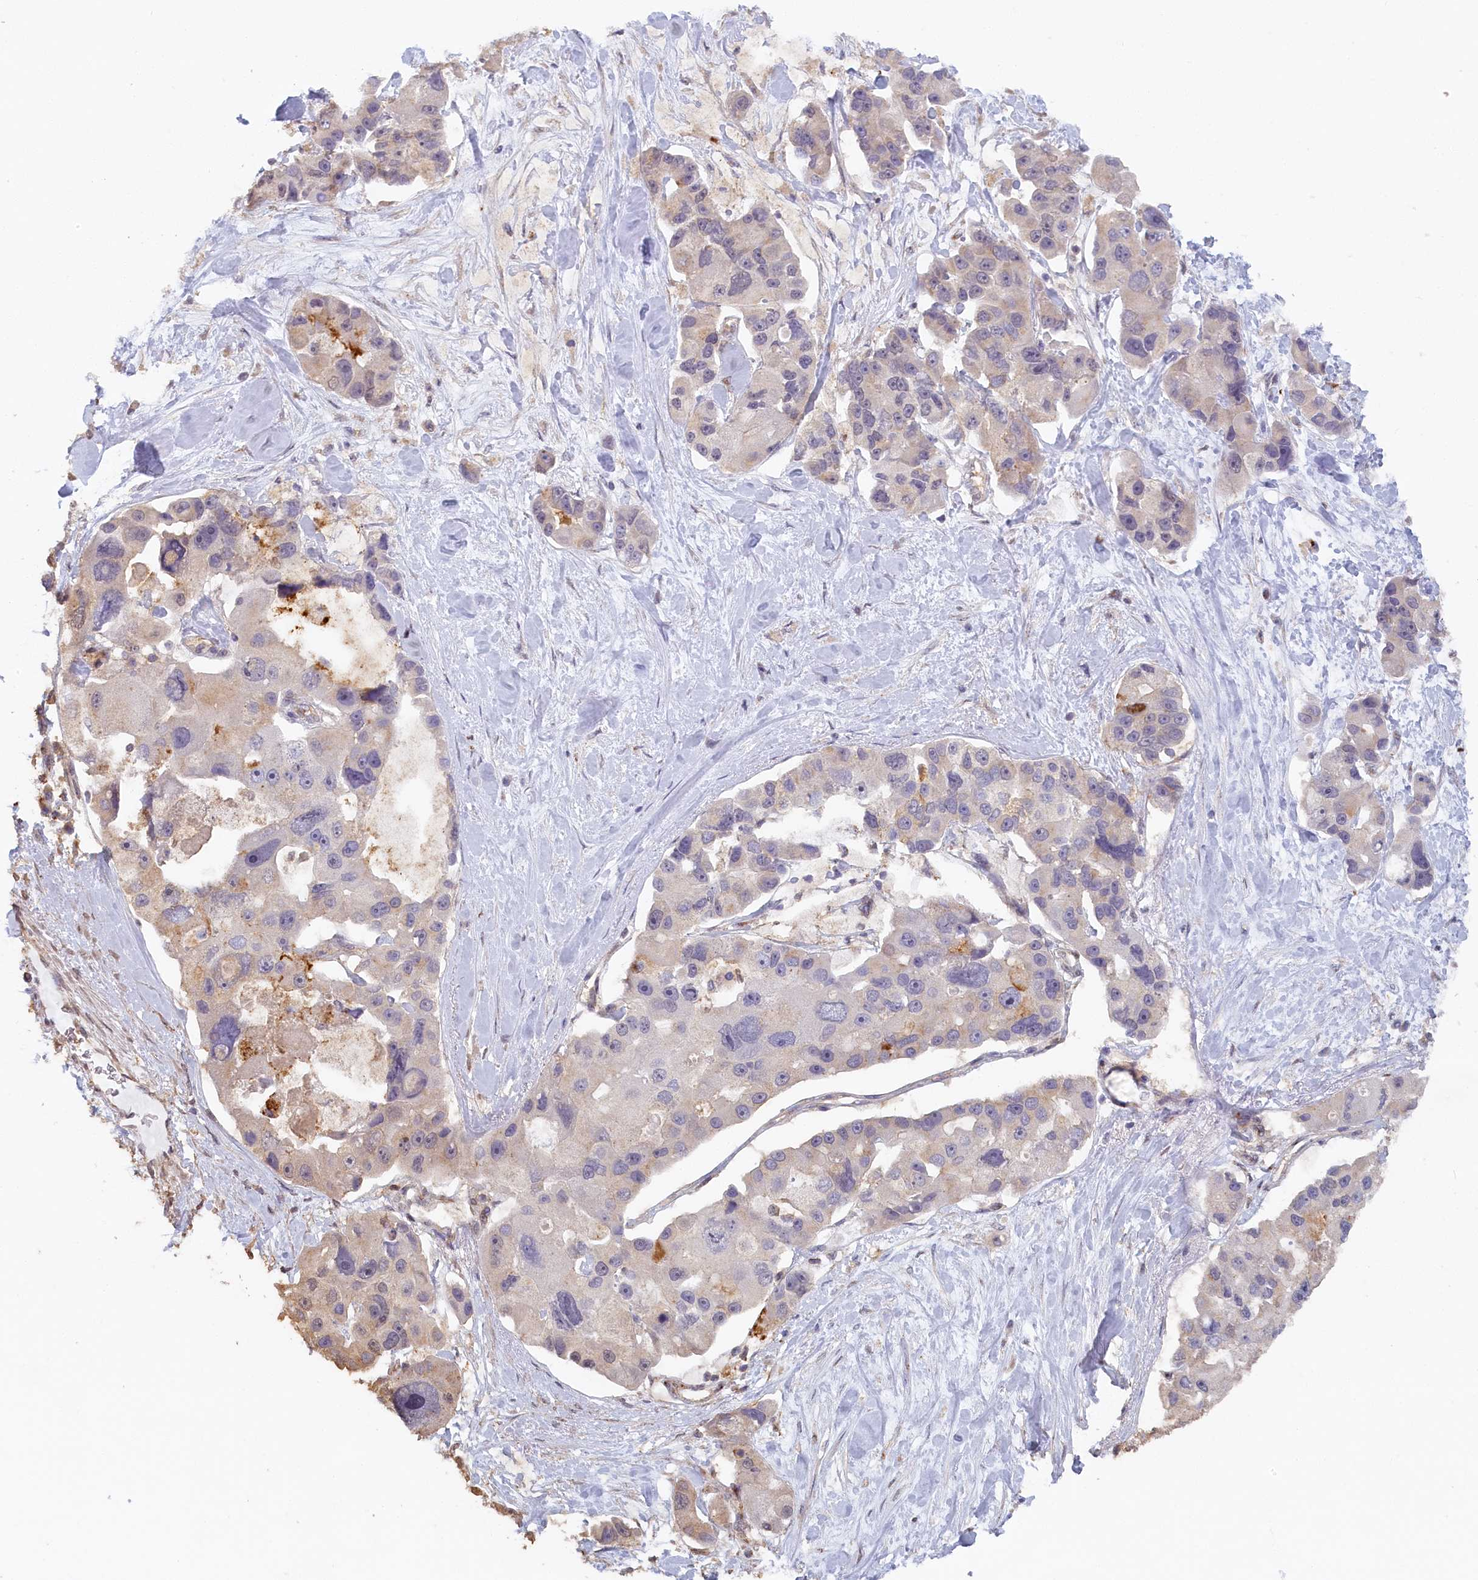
{"staining": {"intensity": "negative", "quantity": "none", "location": "none"}, "tissue": "lung cancer", "cell_type": "Tumor cells", "image_type": "cancer", "snomed": [{"axis": "morphology", "description": "Adenocarcinoma, NOS"}, {"axis": "topography", "description": "Lung"}], "caption": "Adenocarcinoma (lung) stained for a protein using immunohistochemistry (IHC) reveals no expression tumor cells.", "gene": "STX16", "patient": {"sex": "female", "age": 54}}